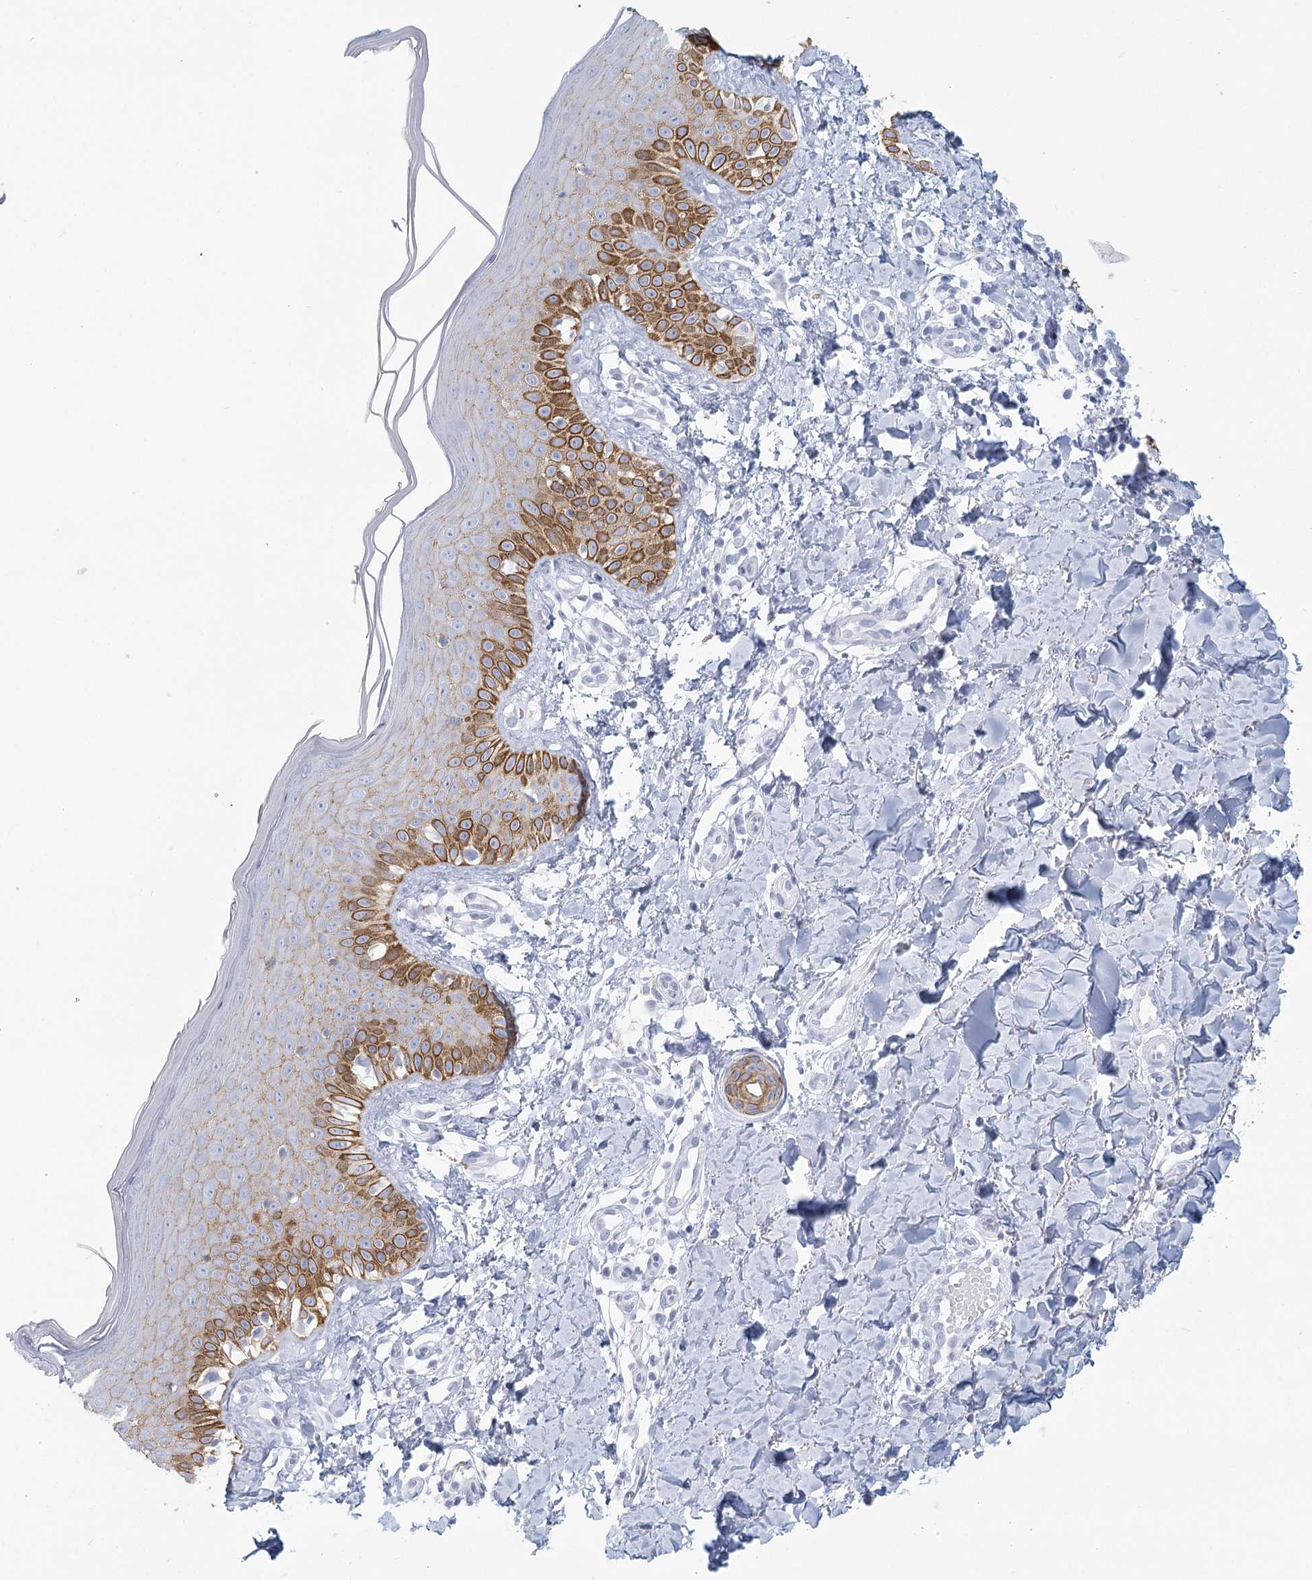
{"staining": {"intensity": "negative", "quantity": "none", "location": "none"}, "tissue": "skin", "cell_type": "Fibroblasts", "image_type": "normal", "snomed": [{"axis": "morphology", "description": "Normal tissue, NOS"}, {"axis": "topography", "description": "Skin"}], "caption": "High power microscopy histopathology image of an immunohistochemistry (IHC) image of normal skin, revealing no significant staining in fibroblasts.", "gene": "WNT8B", "patient": {"sex": "male", "age": 52}}